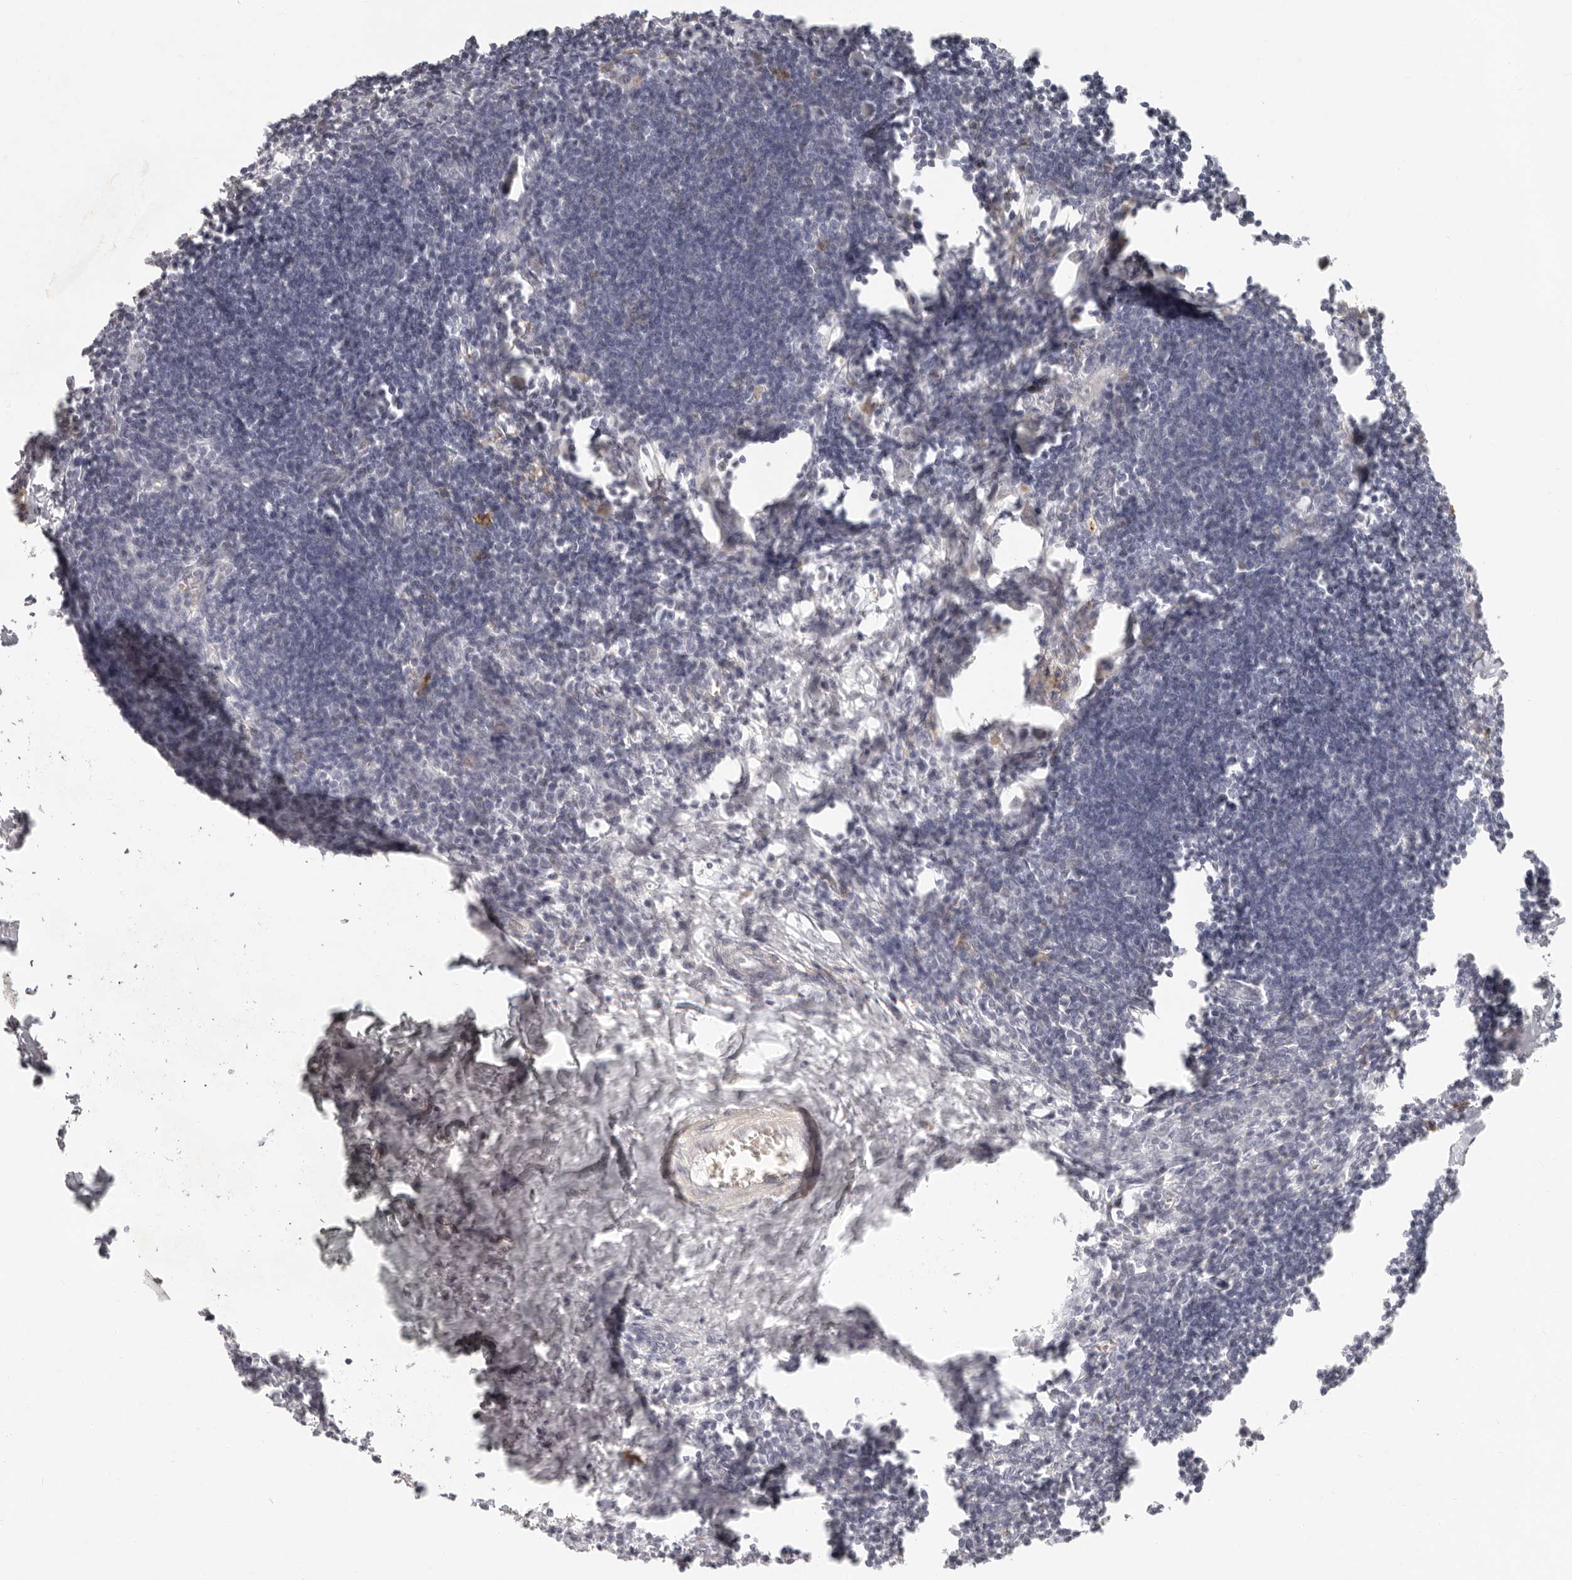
{"staining": {"intensity": "negative", "quantity": "none", "location": "none"}, "tissue": "lymph node", "cell_type": "Germinal center cells", "image_type": "normal", "snomed": [{"axis": "morphology", "description": "Normal tissue, NOS"}, {"axis": "morphology", "description": "Malignant melanoma, Metastatic site"}, {"axis": "topography", "description": "Lymph node"}], "caption": "DAB (3,3'-diaminobenzidine) immunohistochemical staining of unremarkable lymph node demonstrates no significant positivity in germinal center cells. (IHC, brightfield microscopy, high magnification).", "gene": "NIBAN1", "patient": {"sex": "male", "age": 41}}